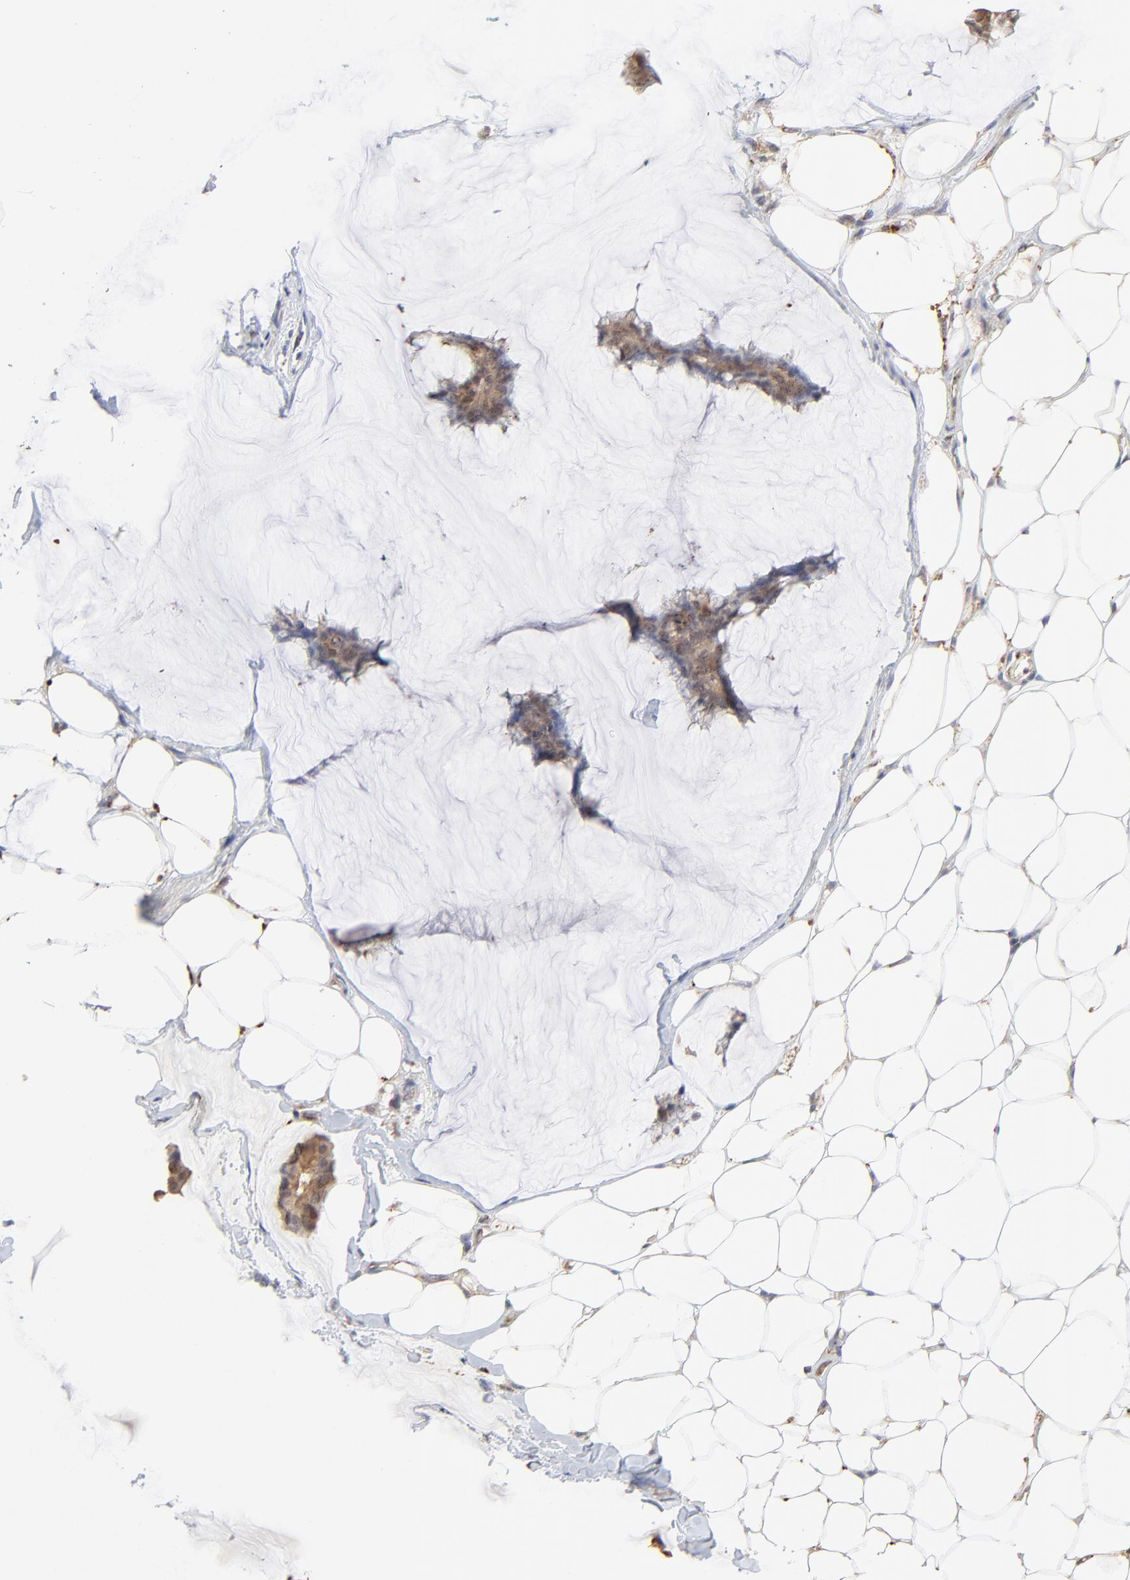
{"staining": {"intensity": "moderate", "quantity": ">75%", "location": "cytoplasmic/membranous"}, "tissue": "breast cancer", "cell_type": "Tumor cells", "image_type": "cancer", "snomed": [{"axis": "morphology", "description": "Duct carcinoma"}, {"axis": "topography", "description": "Breast"}], "caption": "This is a micrograph of immunohistochemistry staining of breast cancer (infiltrating ductal carcinoma), which shows moderate expression in the cytoplasmic/membranous of tumor cells.", "gene": "LGALS3", "patient": {"sex": "female", "age": 93}}